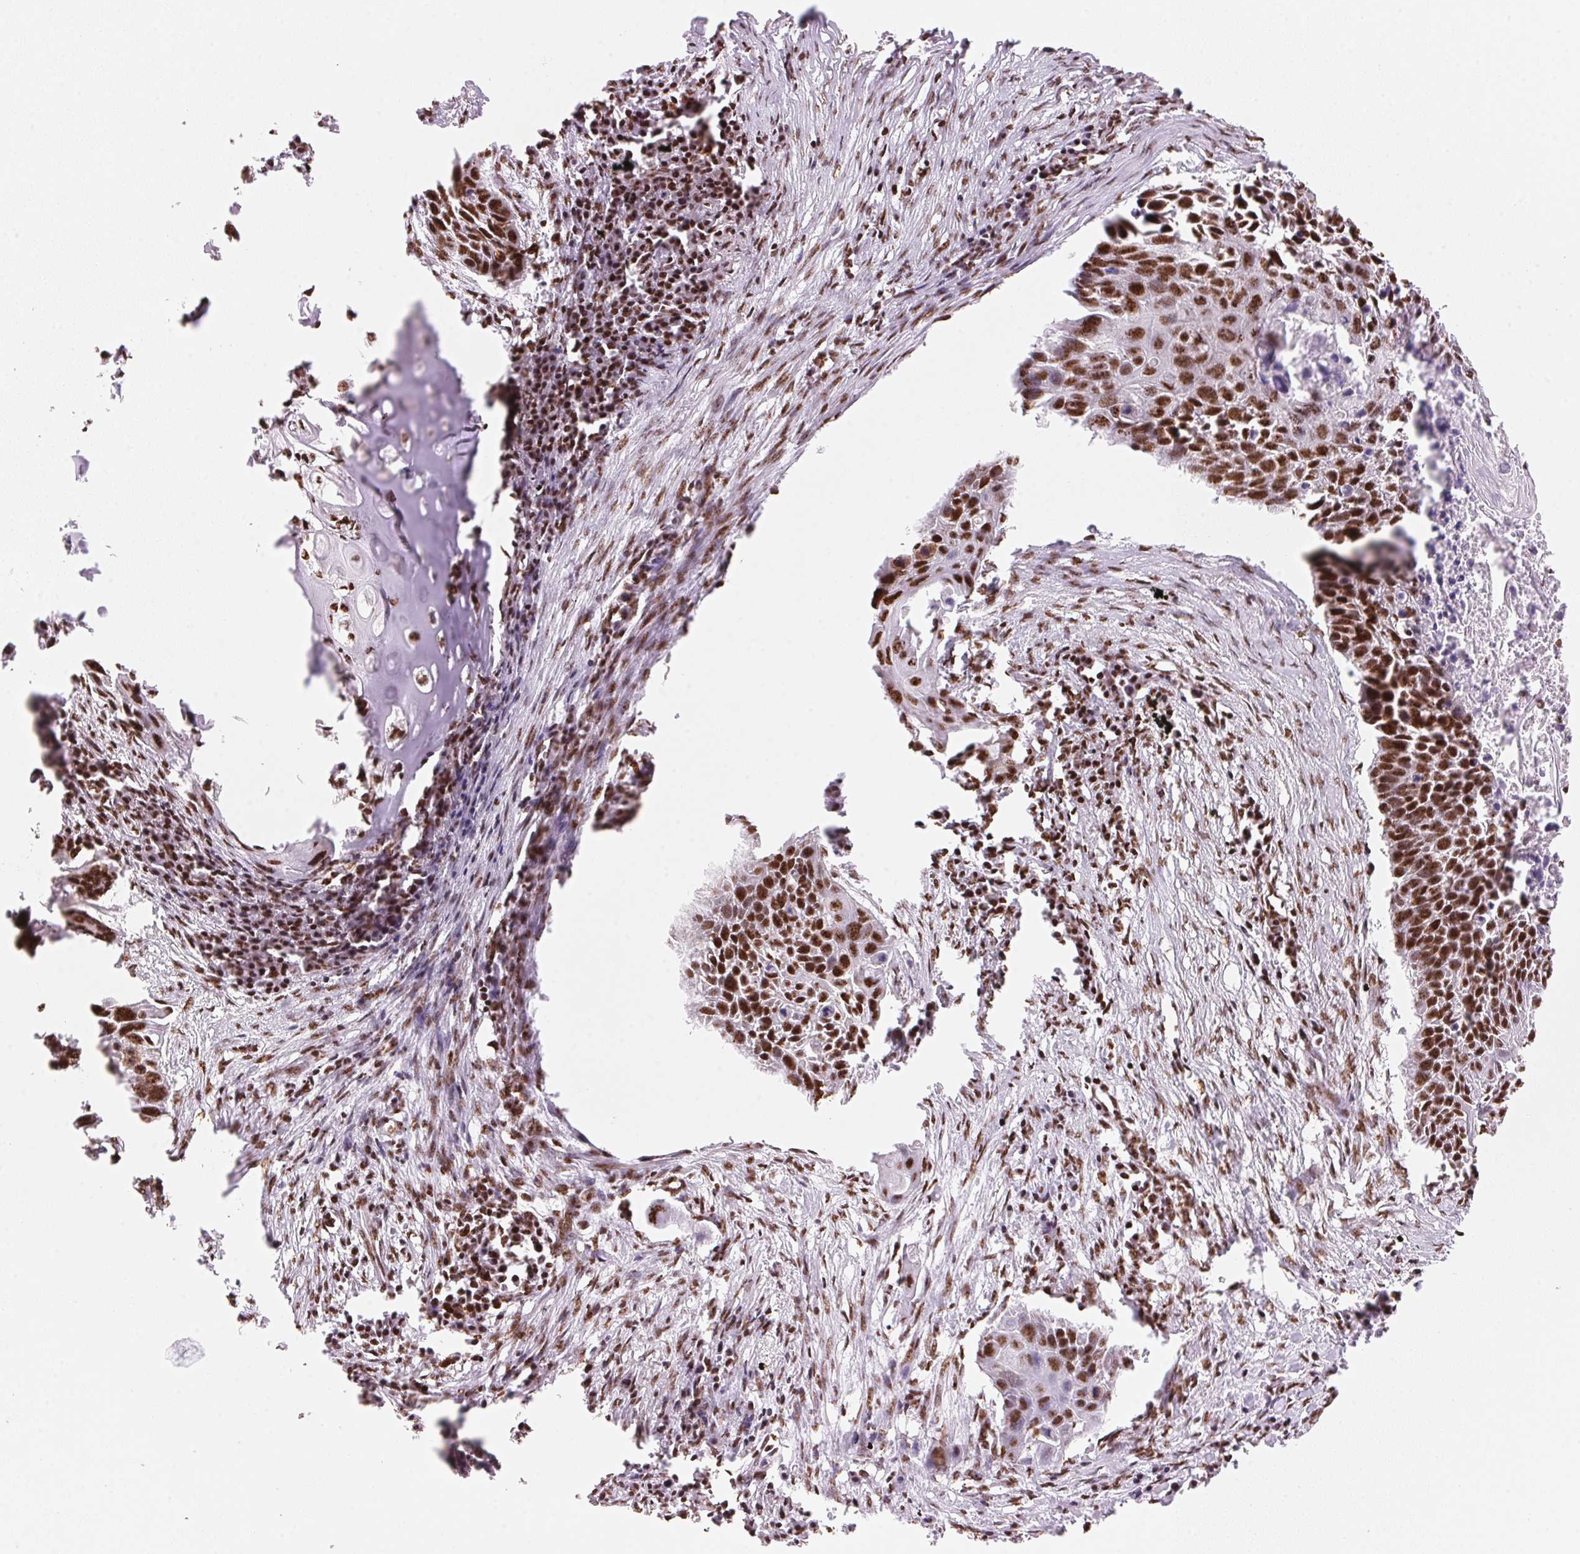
{"staining": {"intensity": "strong", "quantity": ">75%", "location": "nuclear"}, "tissue": "lung cancer", "cell_type": "Tumor cells", "image_type": "cancer", "snomed": [{"axis": "morphology", "description": "Squamous cell carcinoma, NOS"}, {"axis": "topography", "description": "Lung"}], "caption": "Protein staining of lung cancer tissue exhibits strong nuclear expression in about >75% of tumor cells.", "gene": "NXF1", "patient": {"sex": "male", "age": 78}}